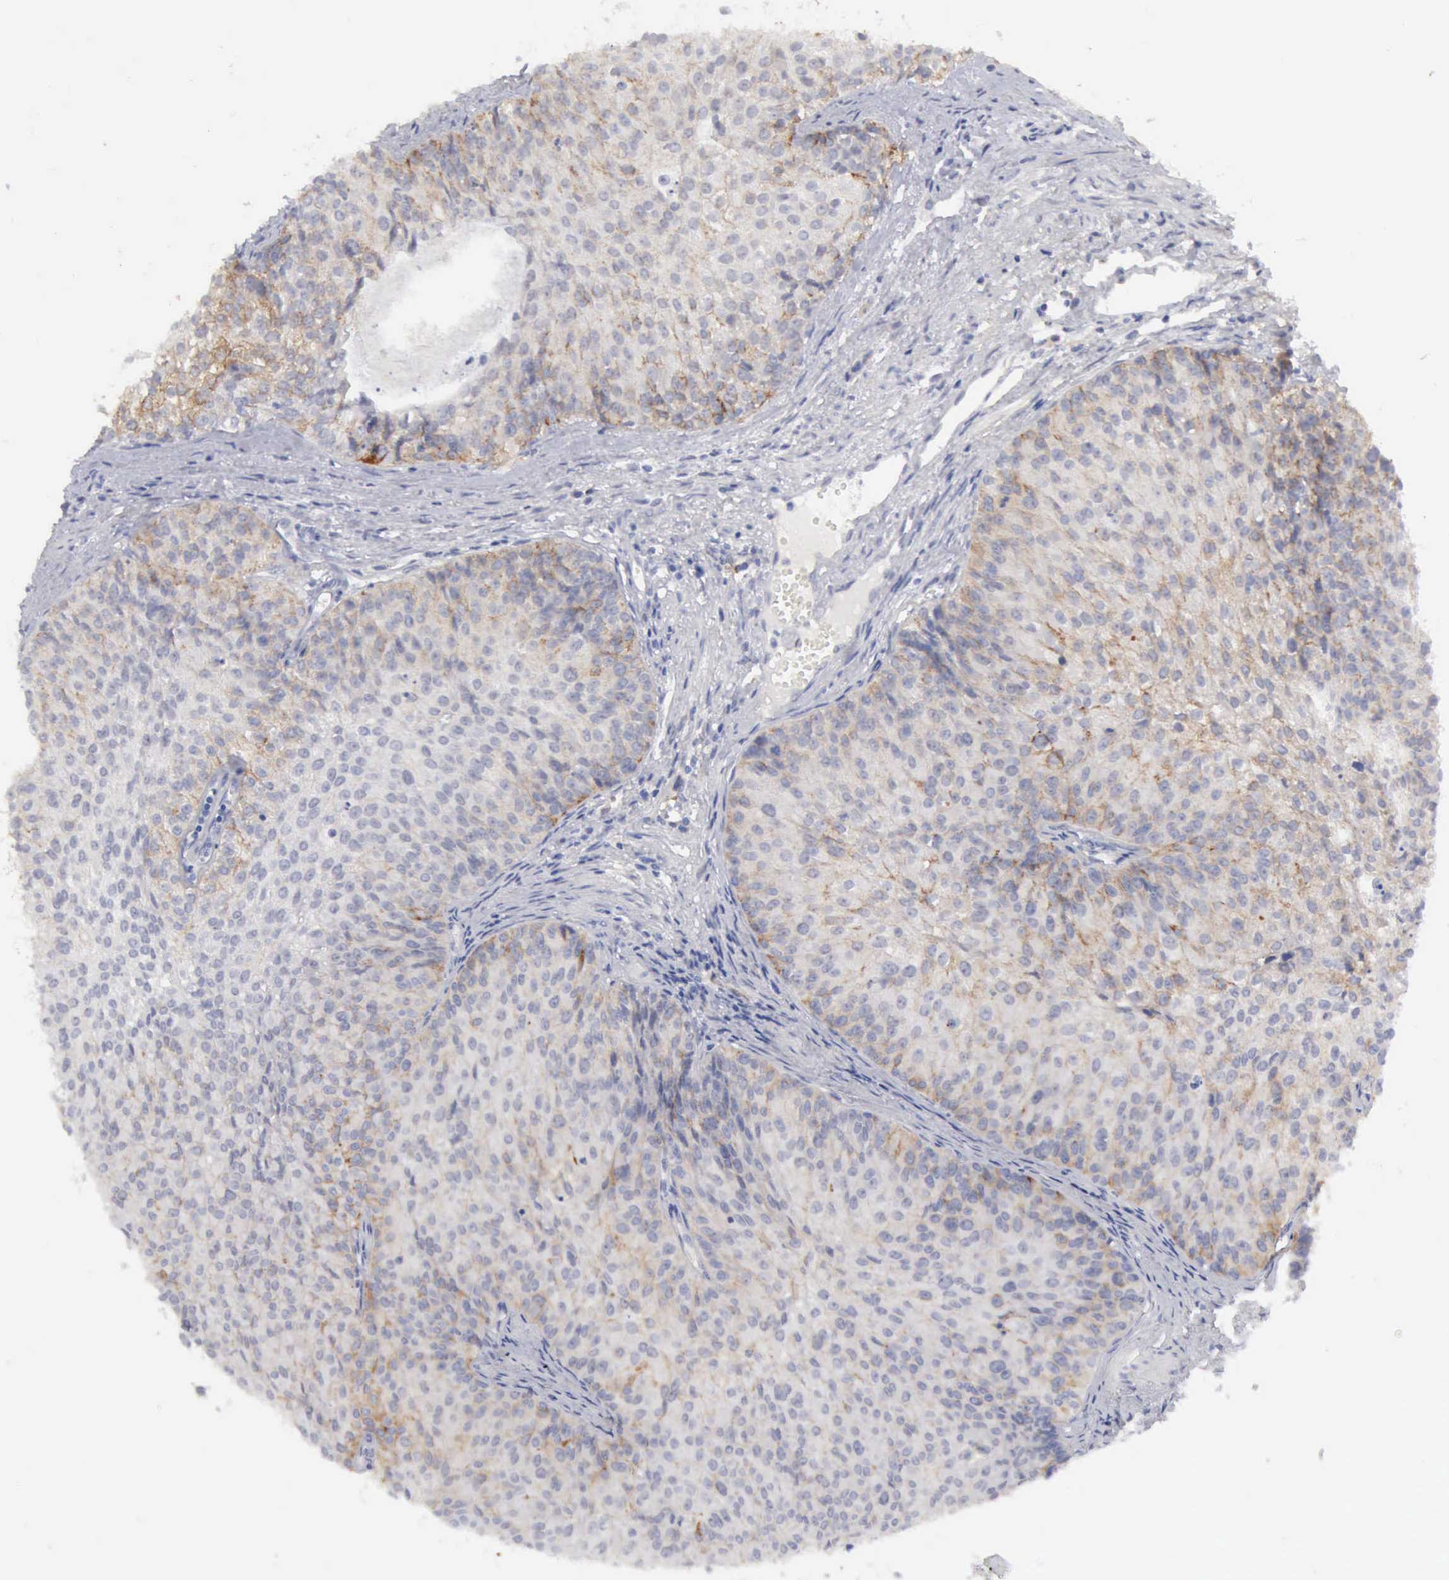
{"staining": {"intensity": "moderate", "quantity": "<25%", "location": "cytoplasmic/membranous"}, "tissue": "urothelial cancer", "cell_type": "Tumor cells", "image_type": "cancer", "snomed": [{"axis": "morphology", "description": "Urothelial carcinoma, Low grade"}, {"axis": "topography", "description": "Urinary bladder"}], "caption": "Tumor cells display low levels of moderate cytoplasmic/membranous expression in about <25% of cells in human urothelial carcinoma (low-grade).", "gene": "TFRC", "patient": {"sex": "female", "age": 73}}